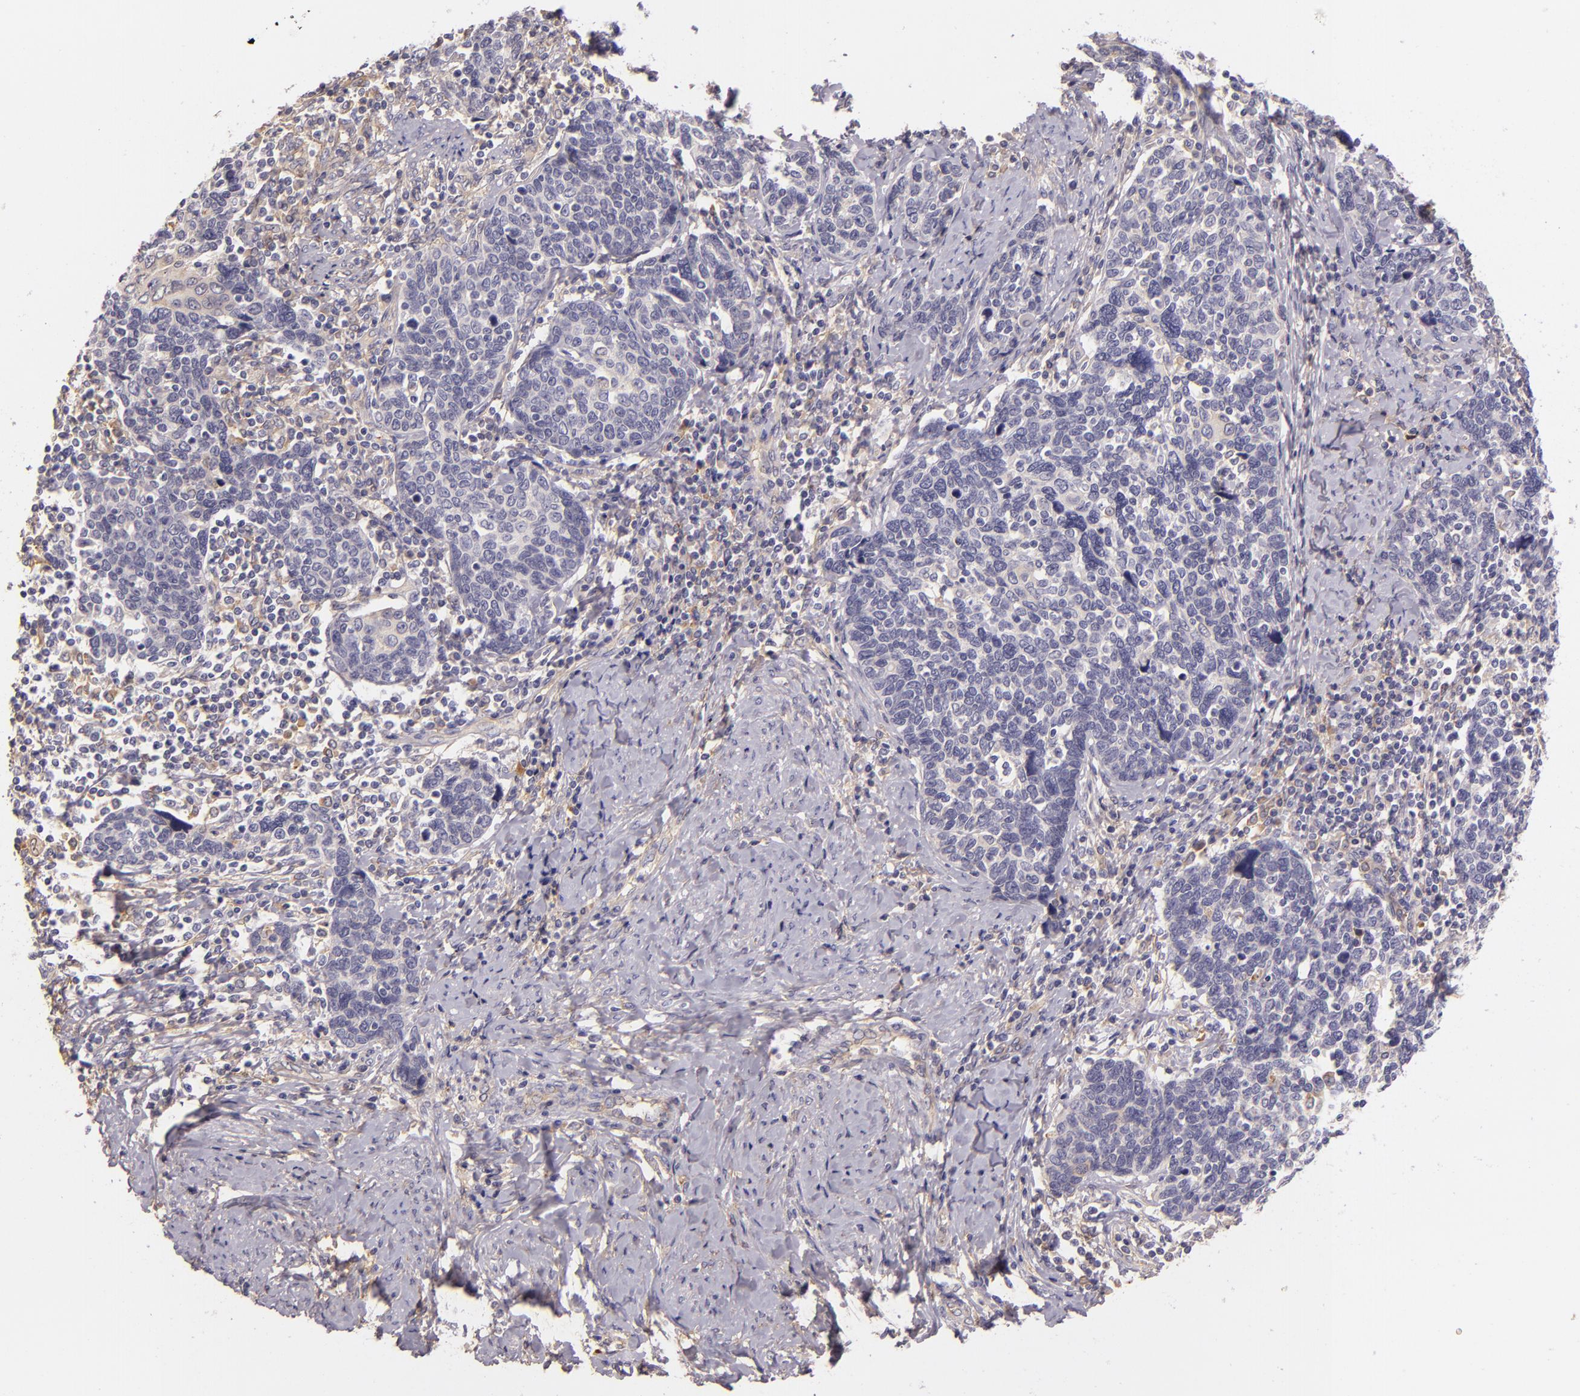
{"staining": {"intensity": "negative", "quantity": "none", "location": "none"}, "tissue": "cervical cancer", "cell_type": "Tumor cells", "image_type": "cancer", "snomed": [{"axis": "morphology", "description": "Squamous cell carcinoma, NOS"}, {"axis": "topography", "description": "Cervix"}], "caption": "High power microscopy micrograph of an immunohistochemistry (IHC) photomicrograph of squamous cell carcinoma (cervical), revealing no significant positivity in tumor cells.", "gene": "CTSF", "patient": {"sex": "female", "age": 41}}